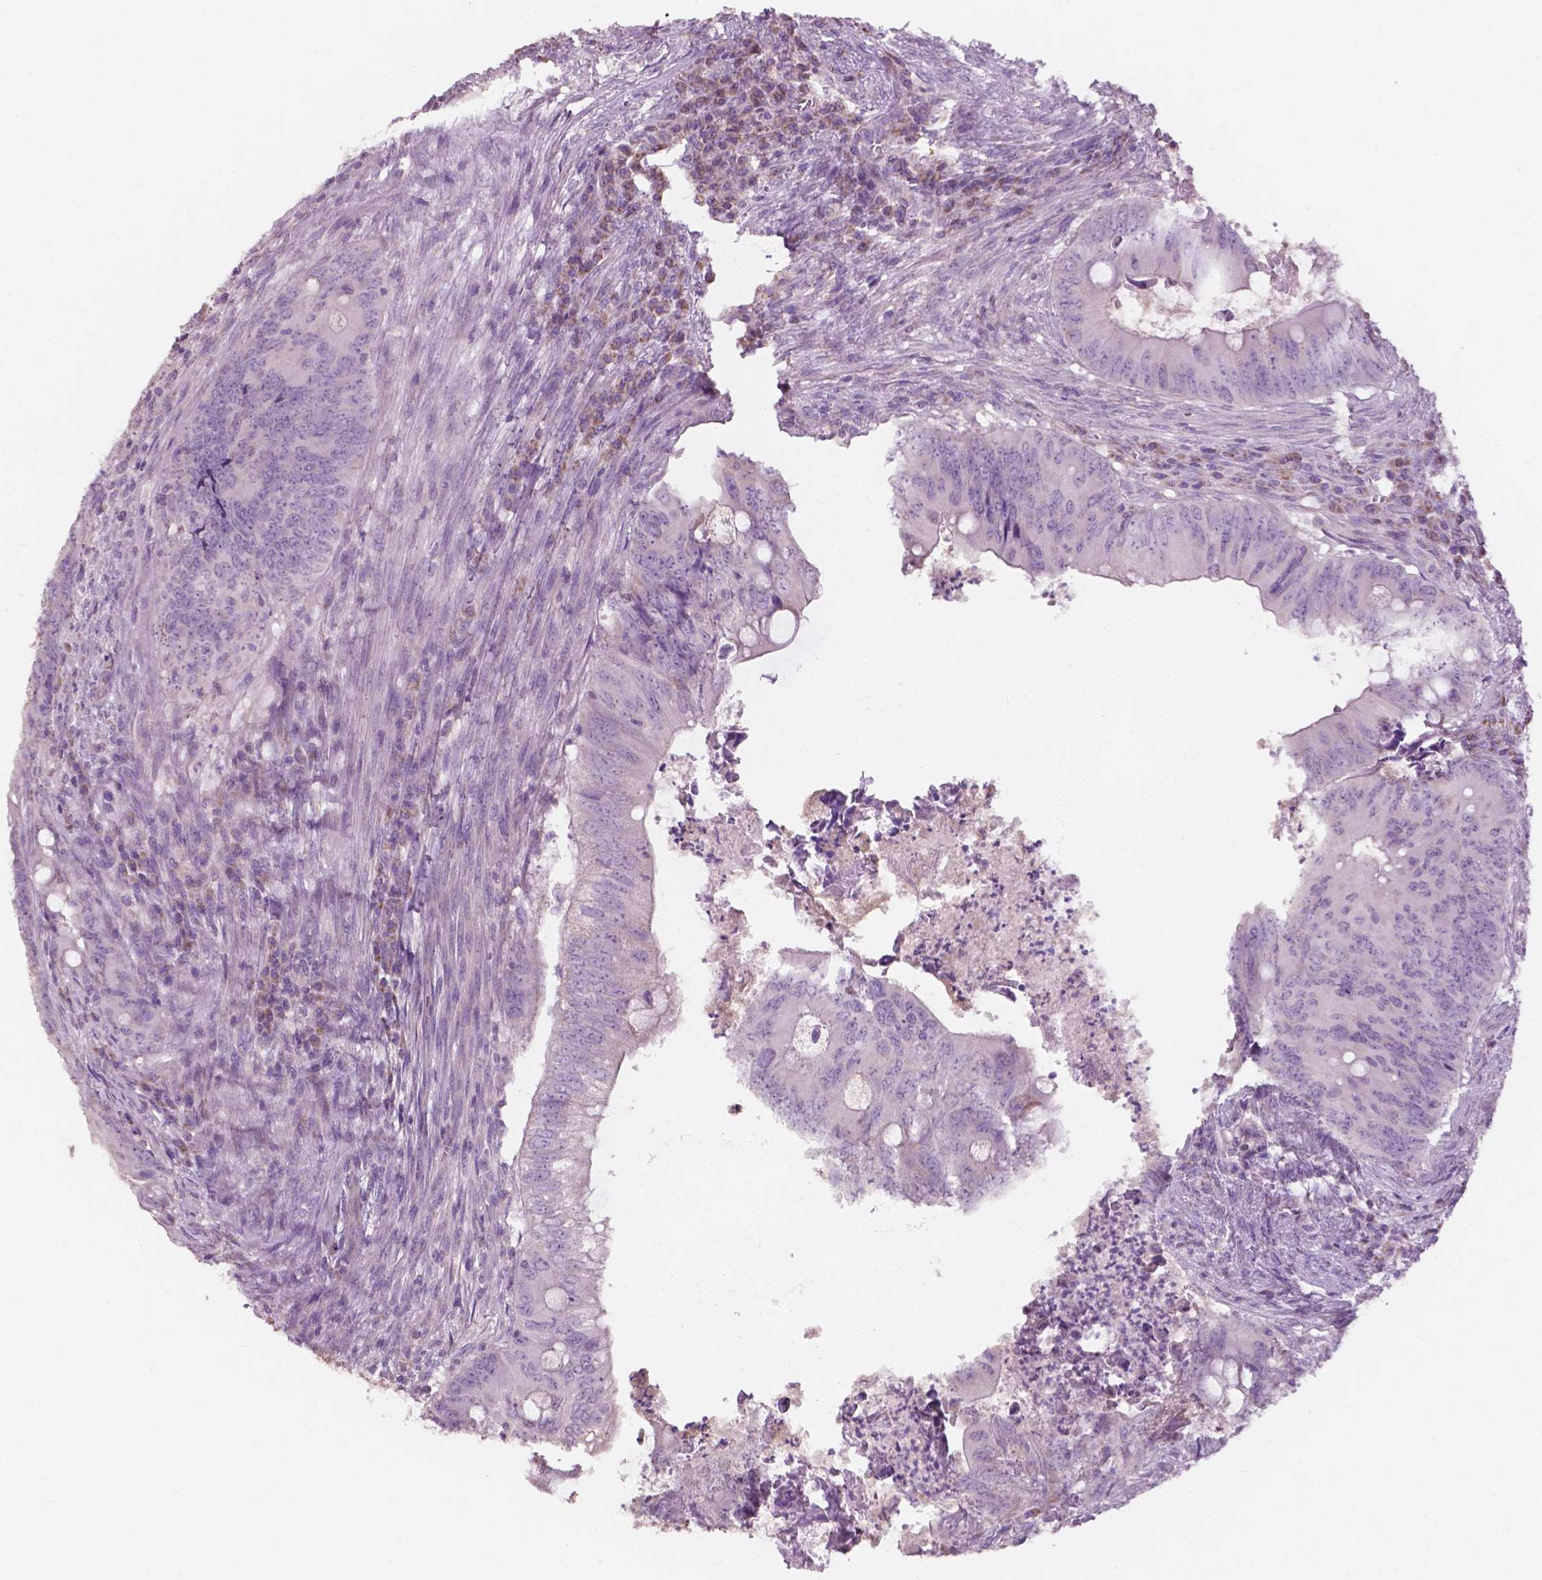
{"staining": {"intensity": "negative", "quantity": "none", "location": "none"}, "tissue": "colorectal cancer", "cell_type": "Tumor cells", "image_type": "cancer", "snomed": [{"axis": "morphology", "description": "Adenocarcinoma, NOS"}, {"axis": "topography", "description": "Colon"}], "caption": "Photomicrograph shows no significant protein positivity in tumor cells of colorectal cancer. (Brightfield microscopy of DAB (3,3'-diaminobenzidine) IHC at high magnification).", "gene": "NDUFS1", "patient": {"sex": "female", "age": 74}}